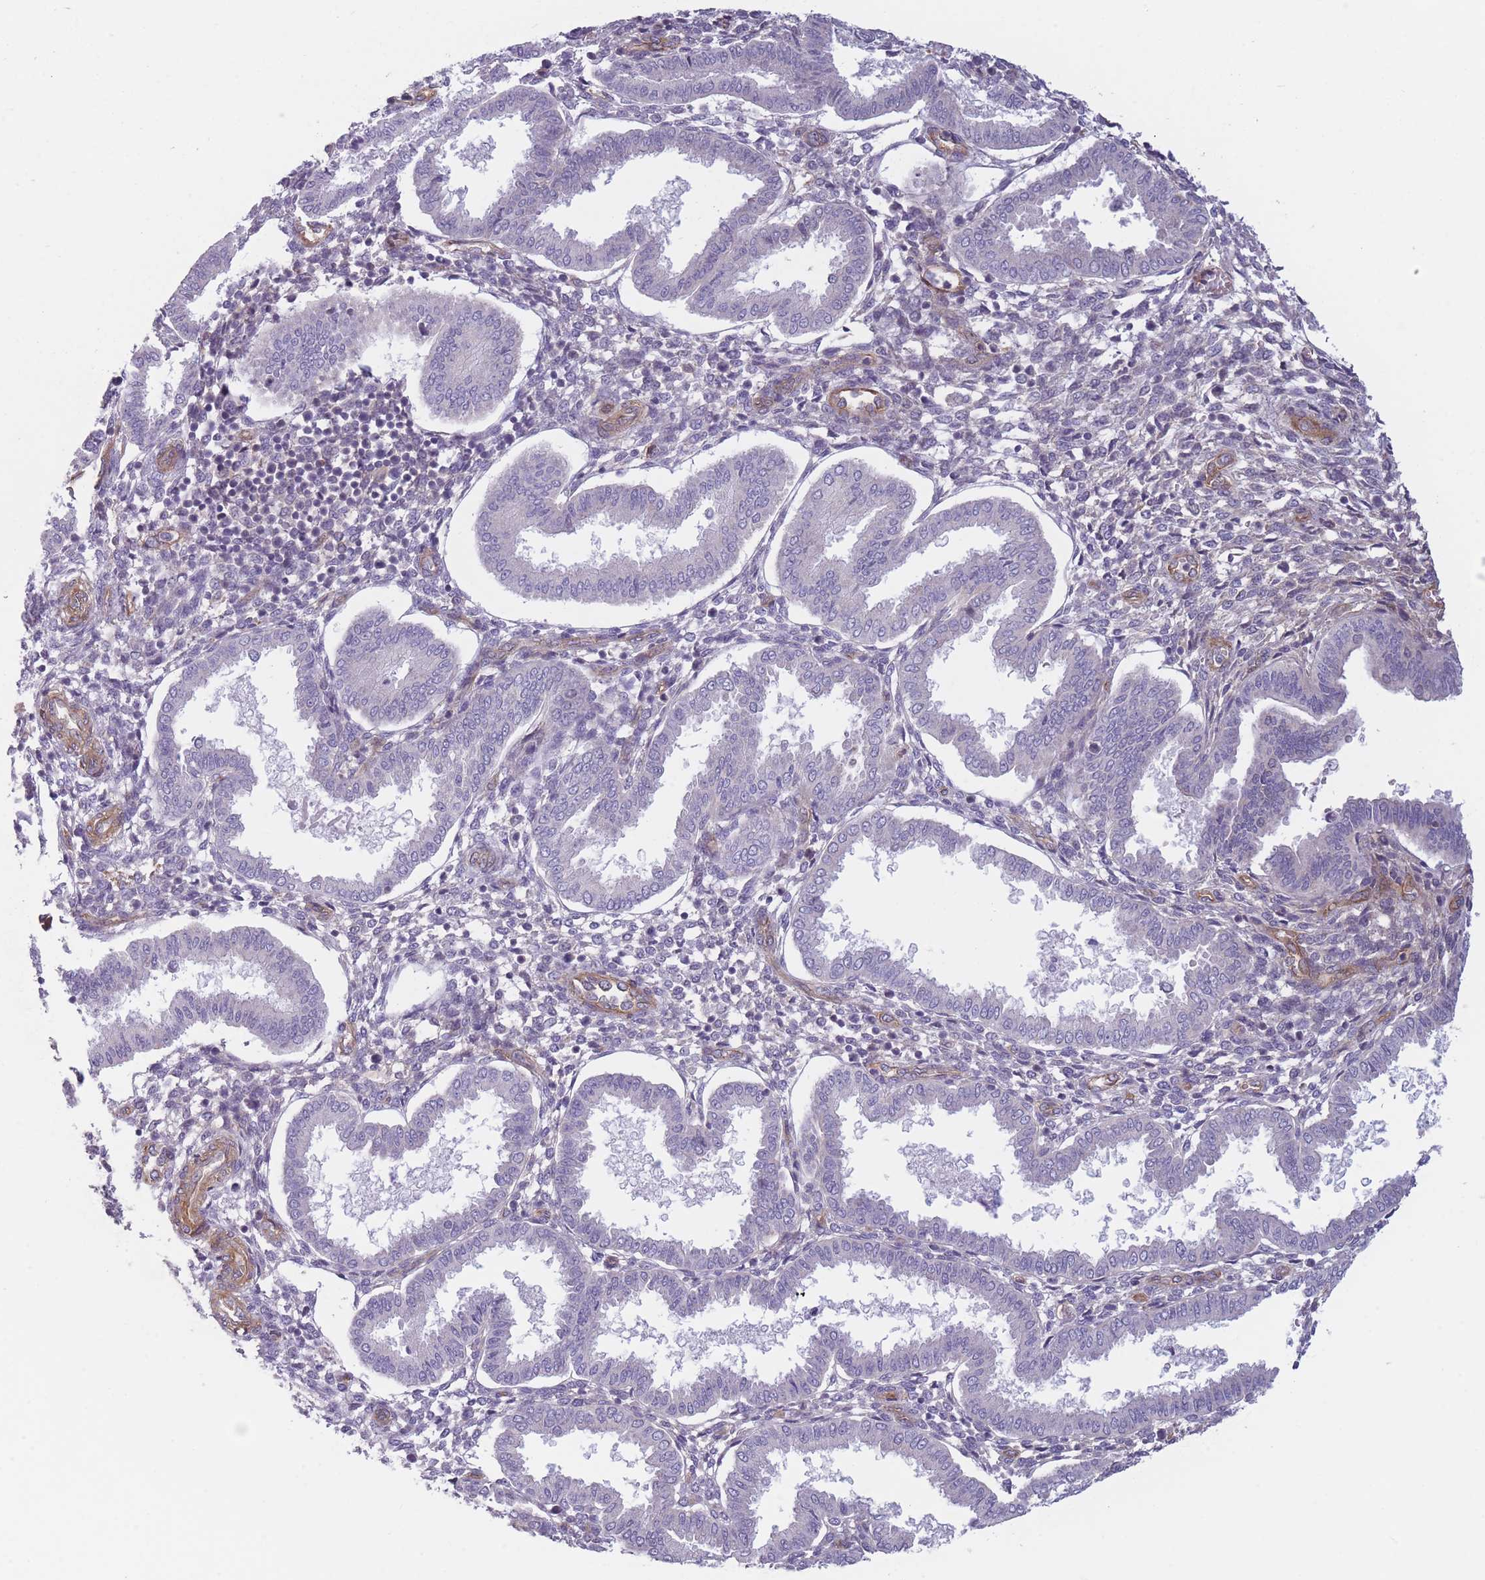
{"staining": {"intensity": "negative", "quantity": "none", "location": "none"}, "tissue": "endometrium", "cell_type": "Cells in endometrial stroma", "image_type": "normal", "snomed": [{"axis": "morphology", "description": "Normal tissue, NOS"}, {"axis": "topography", "description": "Endometrium"}], "caption": "Endometrium was stained to show a protein in brown. There is no significant positivity in cells in endometrial stroma. Nuclei are stained in blue.", "gene": "SLC7A6", "patient": {"sex": "female", "age": 24}}